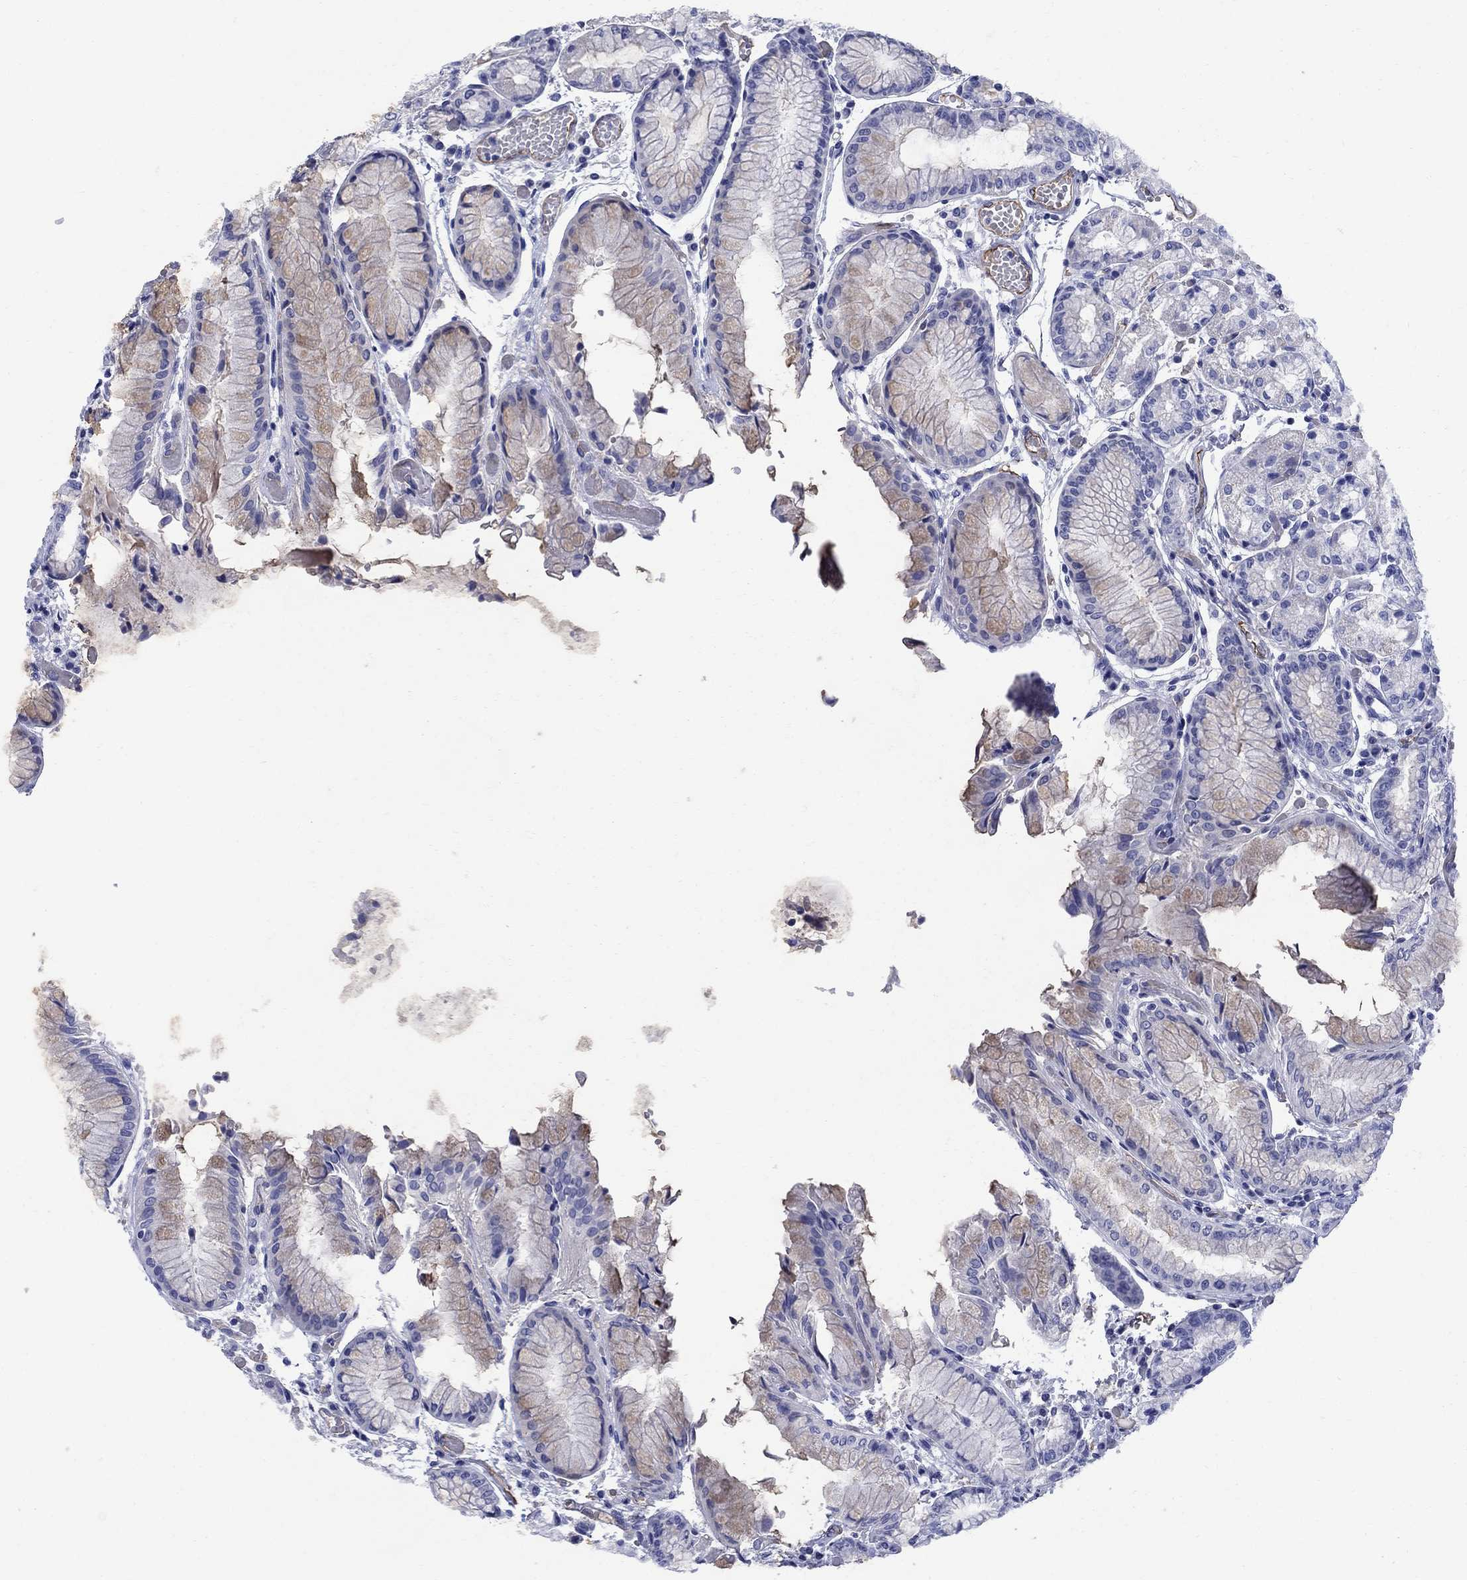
{"staining": {"intensity": "negative", "quantity": "none", "location": "none"}, "tissue": "stomach", "cell_type": "Glandular cells", "image_type": "normal", "snomed": [{"axis": "morphology", "description": "Normal tissue, NOS"}, {"axis": "topography", "description": "Stomach, upper"}], "caption": "Glandular cells are negative for protein expression in benign human stomach. (IHC, brightfield microscopy, high magnification).", "gene": "SMCP", "patient": {"sex": "male", "age": 72}}